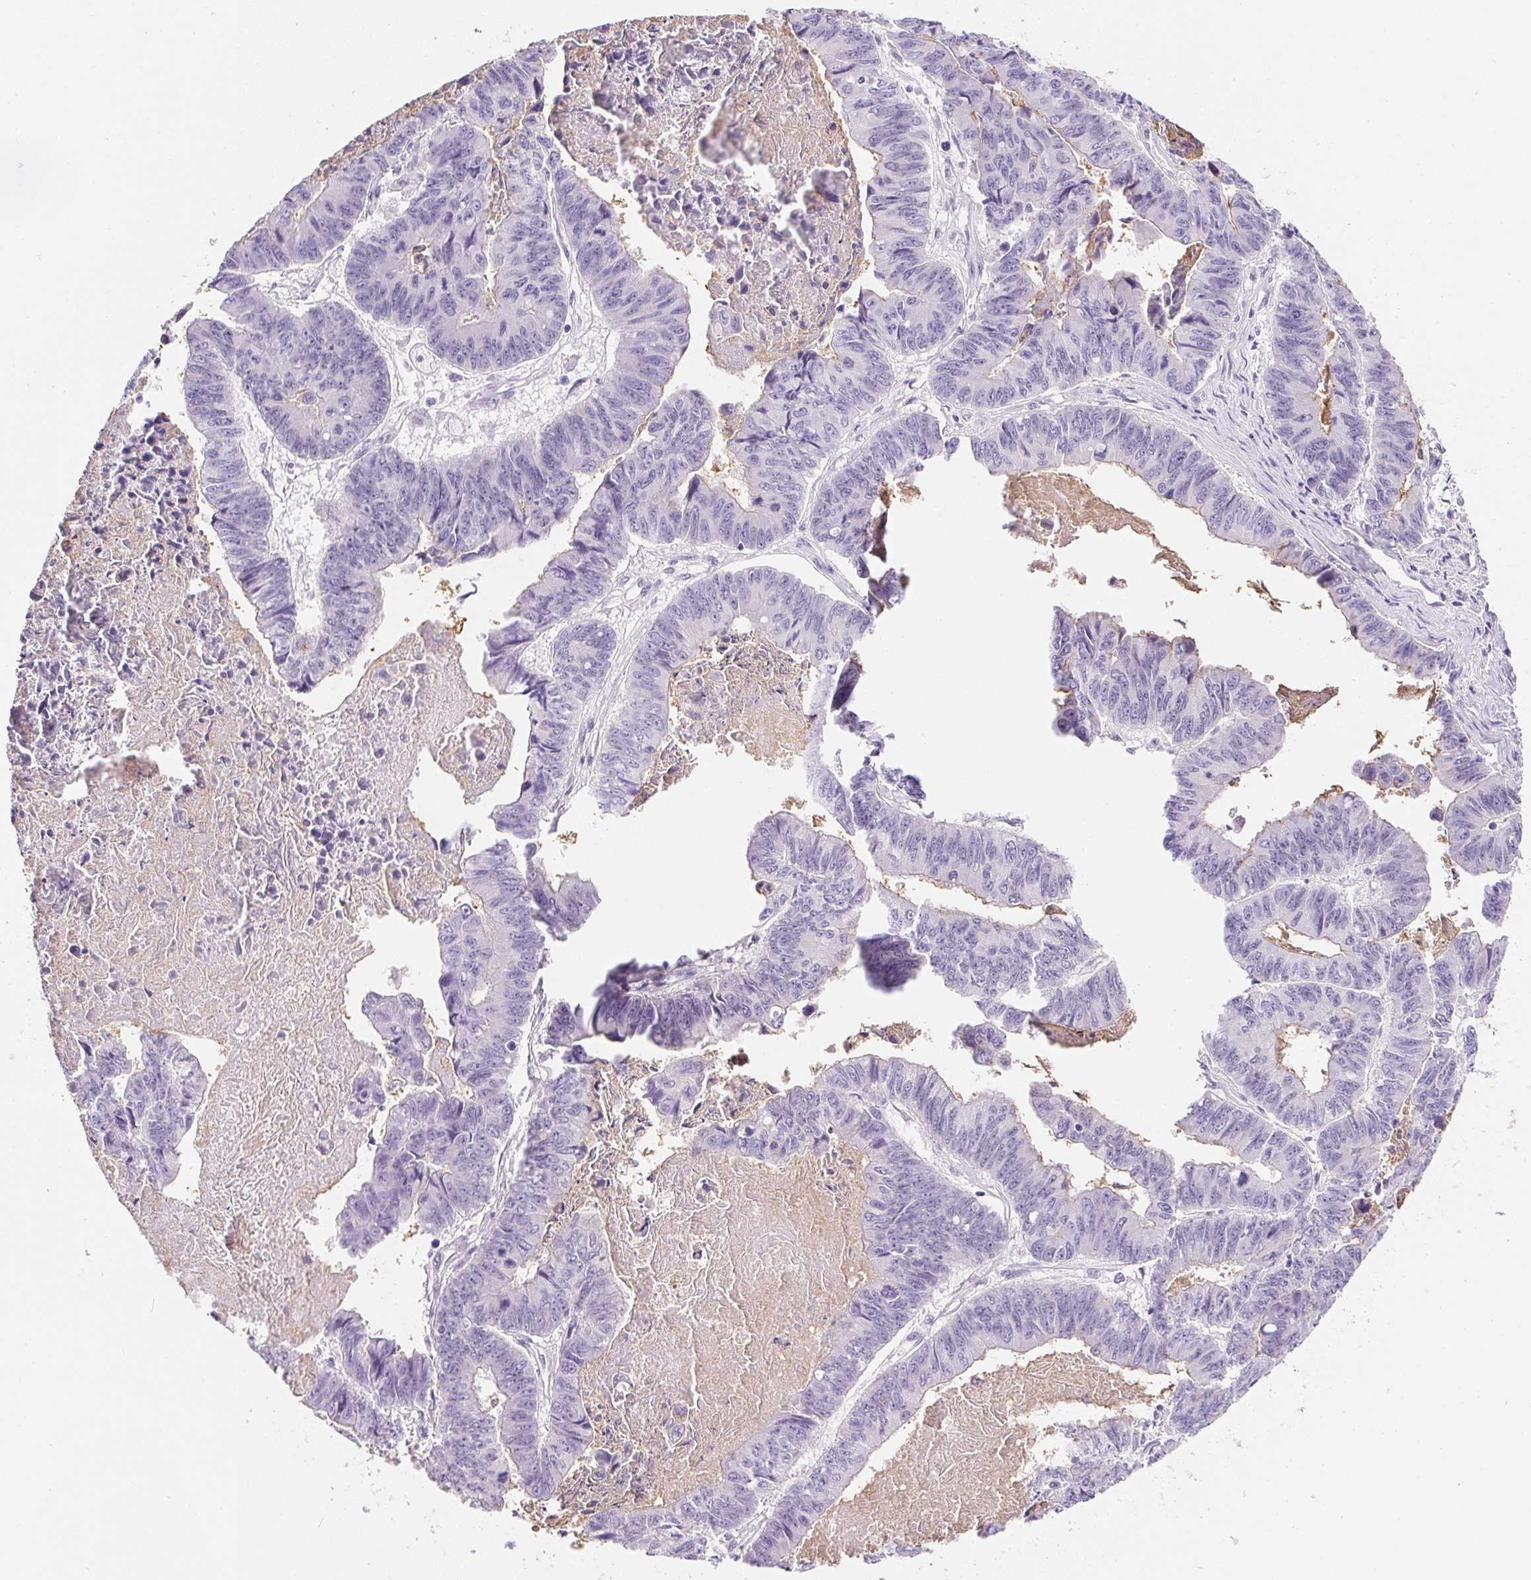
{"staining": {"intensity": "negative", "quantity": "none", "location": "none"}, "tissue": "stomach cancer", "cell_type": "Tumor cells", "image_type": "cancer", "snomed": [{"axis": "morphology", "description": "Adenocarcinoma, NOS"}, {"axis": "topography", "description": "Stomach, lower"}], "caption": "This is an IHC micrograph of stomach cancer. There is no staining in tumor cells.", "gene": "AQP5", "patient": {"sex": "male", "age": 77}}